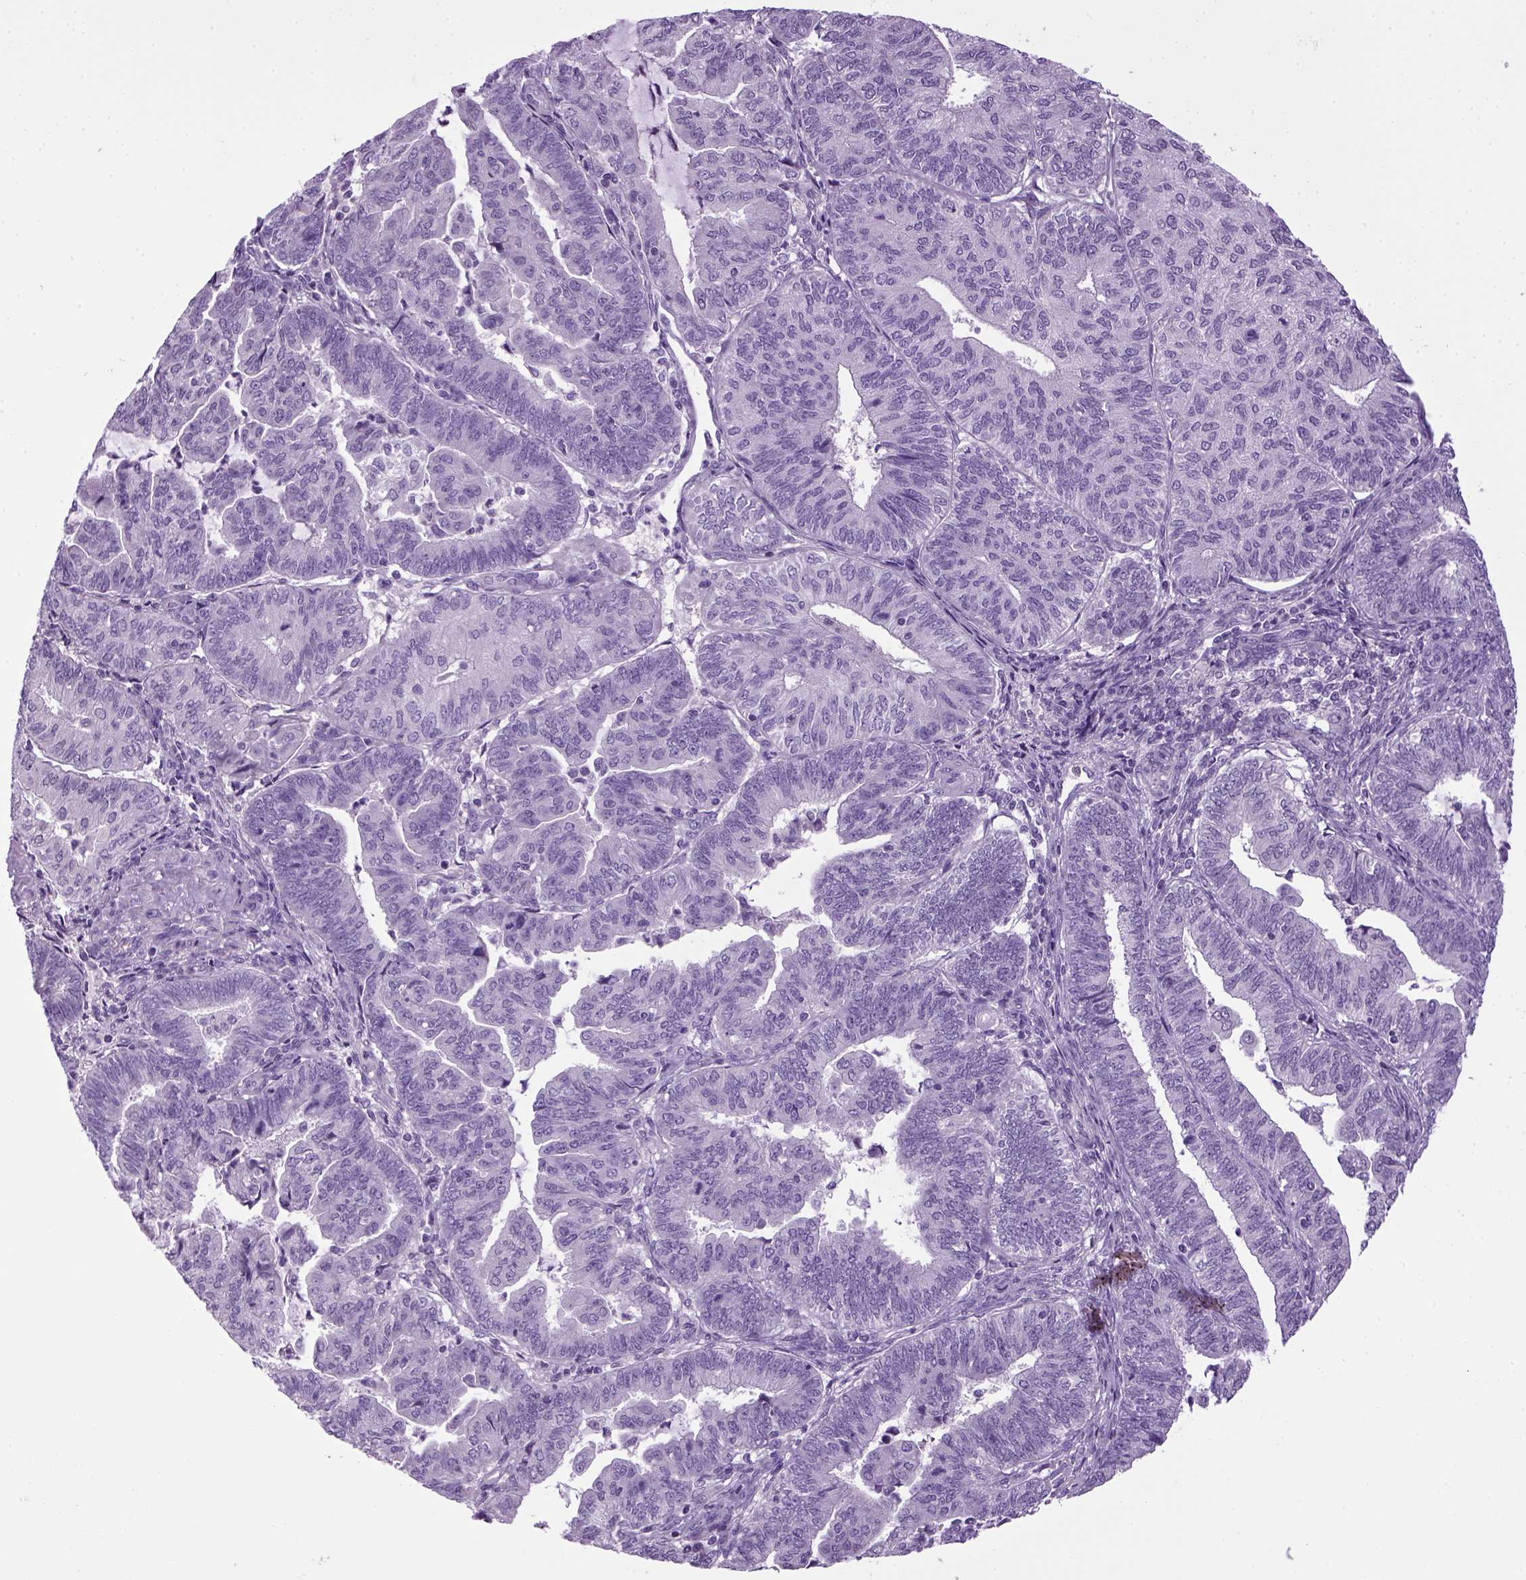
{"staining": {"intensity": "negative", "quantity": "none", "location": "none"}, "tissue": "endometrial cancer", "cell_type": "Tumor cells", "image_type": "cancer", "snomed": [{"axis": "morphology", "description": "Adenocarcinoma, NOS"}, {"axis": "topography", "description": "Endometrium"}], "caption": "Immunohistochemistry of human adenocarcinoma (endometrial) shows no positivity in tumor cells.", "gene": "HMCN2", "patient": {"sex": "female", "age": 82}}